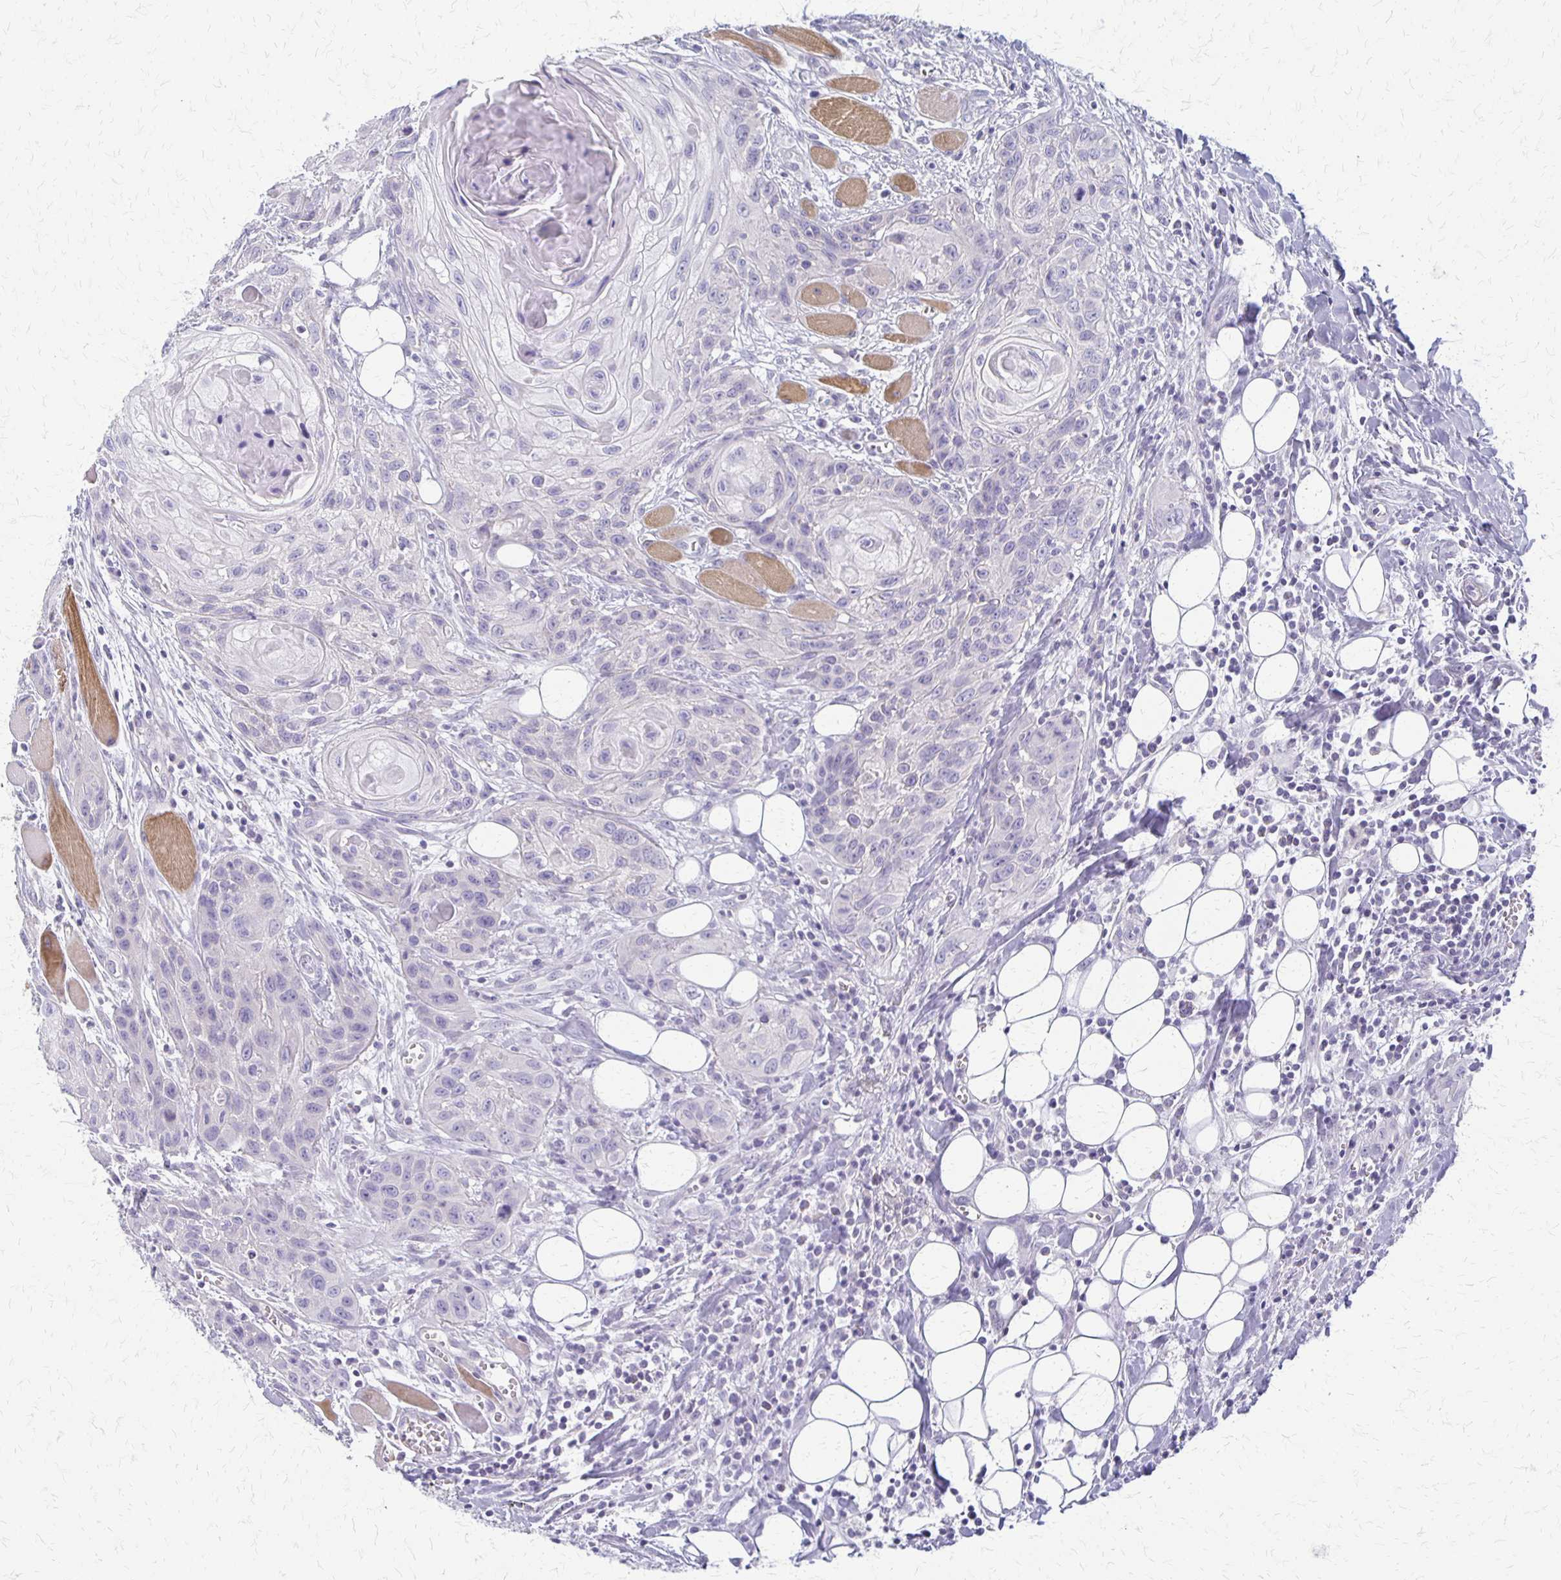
{"staining": {"intensity": "negative", "quantity": "none", "location": "none"}, "tissue": "head and neck cancer", "cell_type": "Tumor cells", "image_type": "cancer", "snomed": [{"axis": "morphology", "description": "Squamous cell carcinoma, NOS"}, {"axis": "topography", "description": "Oral tissue"}, {"axis": "topography", "description": "Head-Neck"}], "caption": "The micrograph demonstrates no staining of tumor cells in head and neck cancer. (DAB (3,3'-diaminobenzidine) IHC visualized using brightfield microscopy, high magnification).", "gene": "RHOC", "patient": {"sex": "male", "age": 58}}